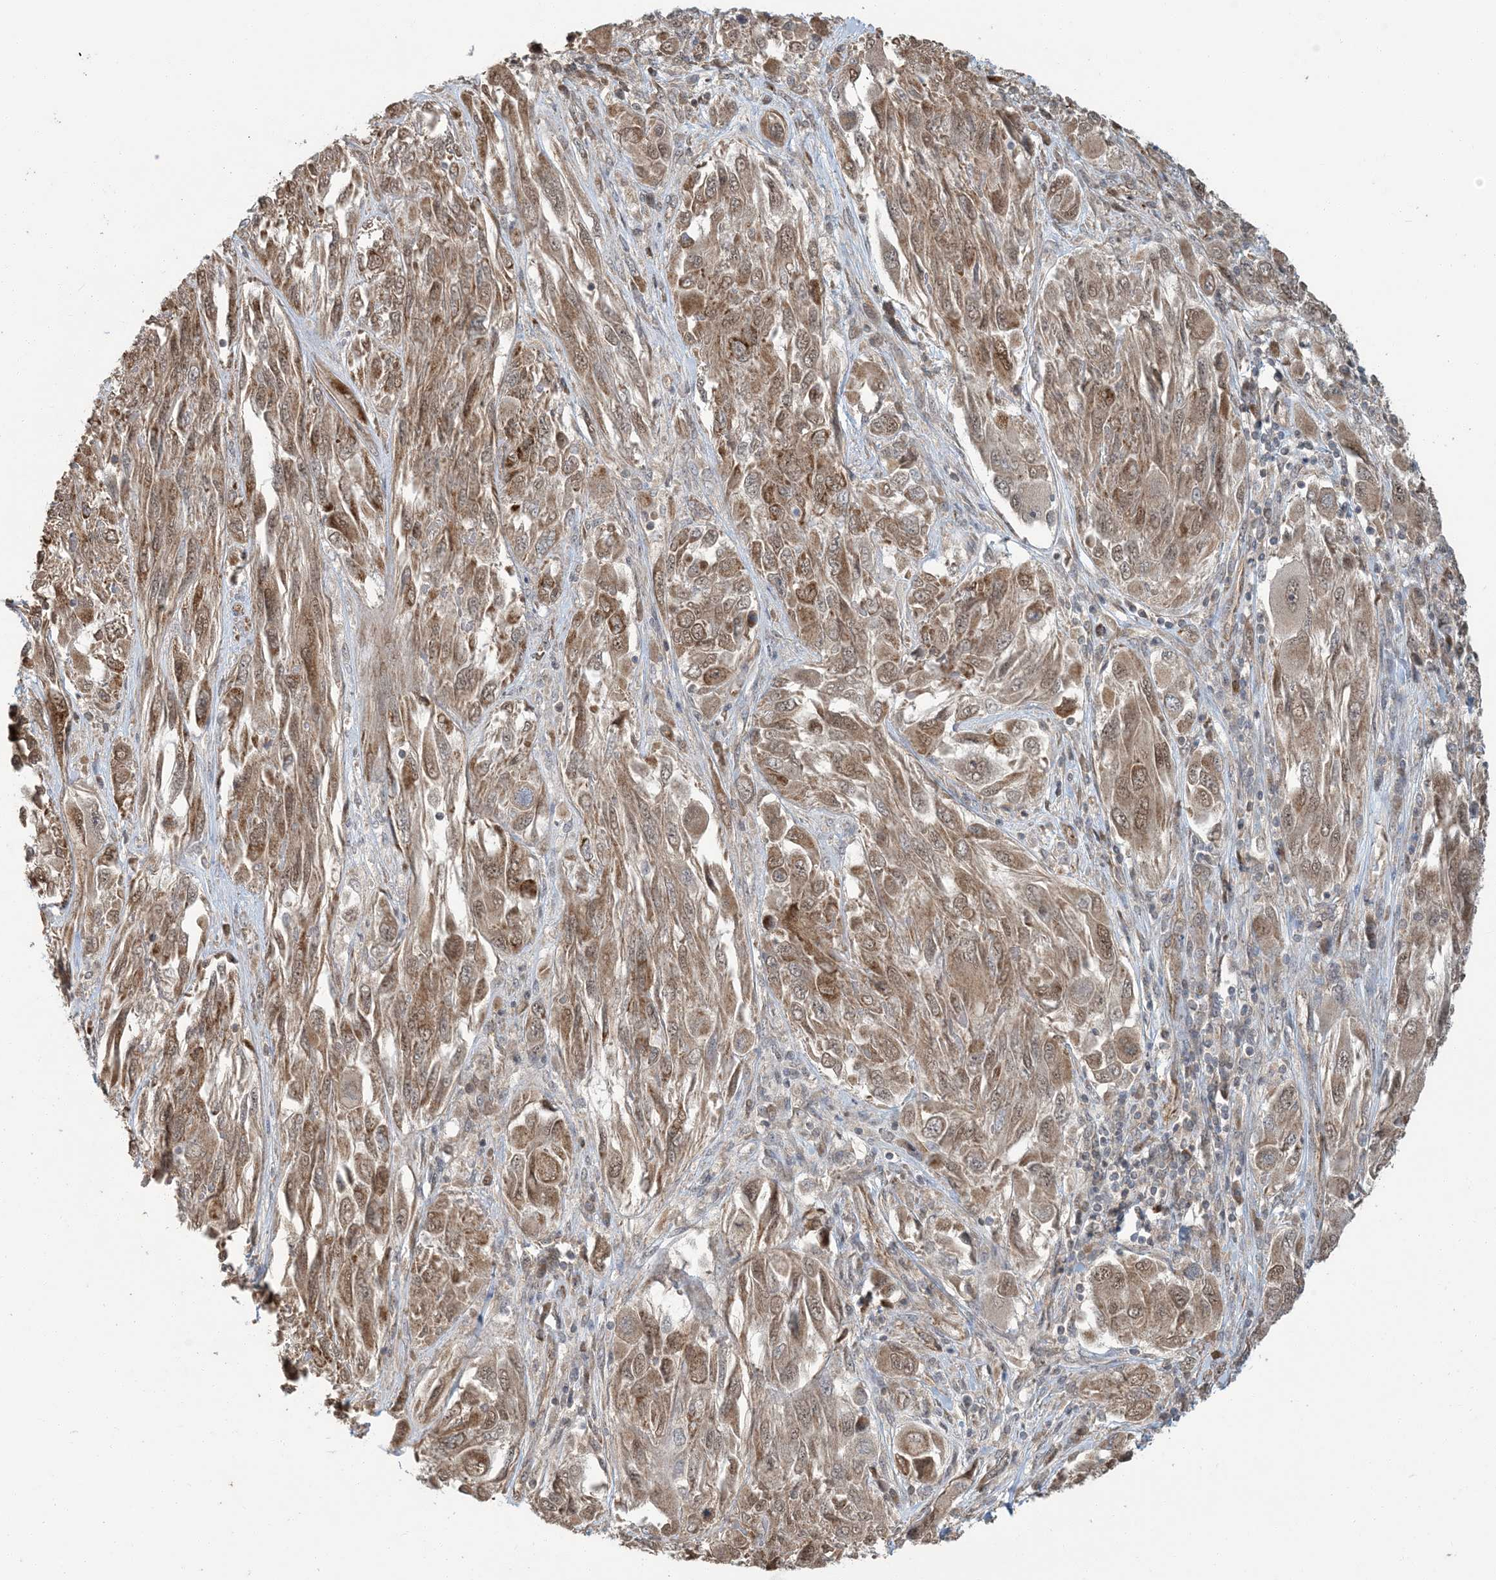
{"staining": {"intensity": "moderate", "quantity": ">75%", "location": "cytoplasmic/membranous"}, "tissue": "melanoma", "cell_type": "Tumor cells", "image_type": "cancer", "snomed": [{"axis": "morphology", "description": "Malignant melanoma, NOS"}, {"axis": "topography", "description": "Skin"}], "caption": "Brown immunohistochemical staining in malignant melanoma displays moderate cytoplasmic/membranous positivity in about >75% of tumor cells.", "gene": "ERI2", "patient": {"sex": "female", "age": 91}}